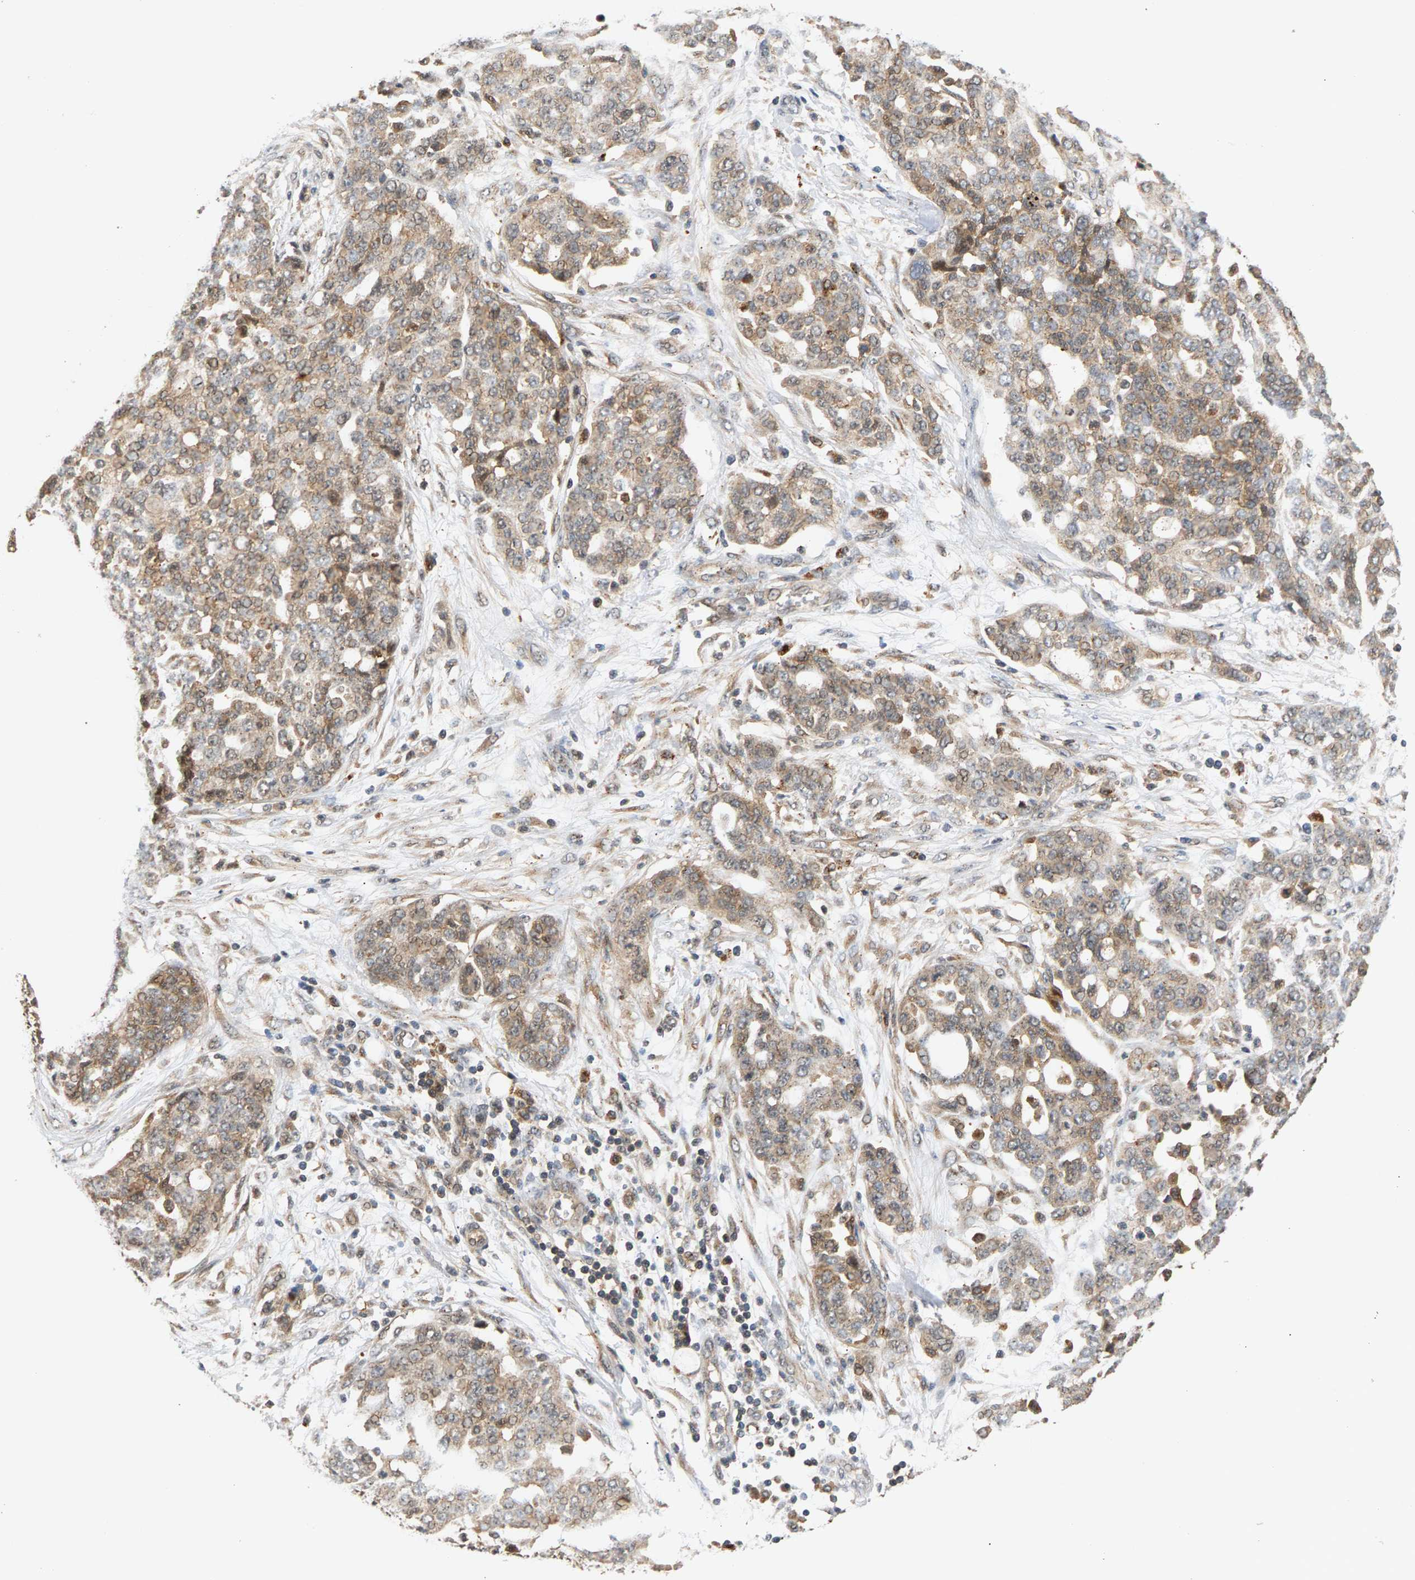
{"staining": {"intensity": "weak", "quantity": ">75%", "location": "cytoplasmic/membranous"}, "tissue": "ovarian cancer", "cell_type": "Tumor cells", "image_type": "cancer", "snomed": [{"axis": "morphology", "description": "Cystadenocarcinoma, serous, NOS"}, {"axis": "topography", "description": "Soft tissue"}, {"axis": "topography", "description": "Ovary"}], "caption": "Tumor cells demonstrate low levels of weak cytoplasmic/membranous positivity in about >75% of cells in ovarian serous cystadenocarcinoma.", "gene": "MAP2K5", "patient": {"sex": "female", "age": 57}}